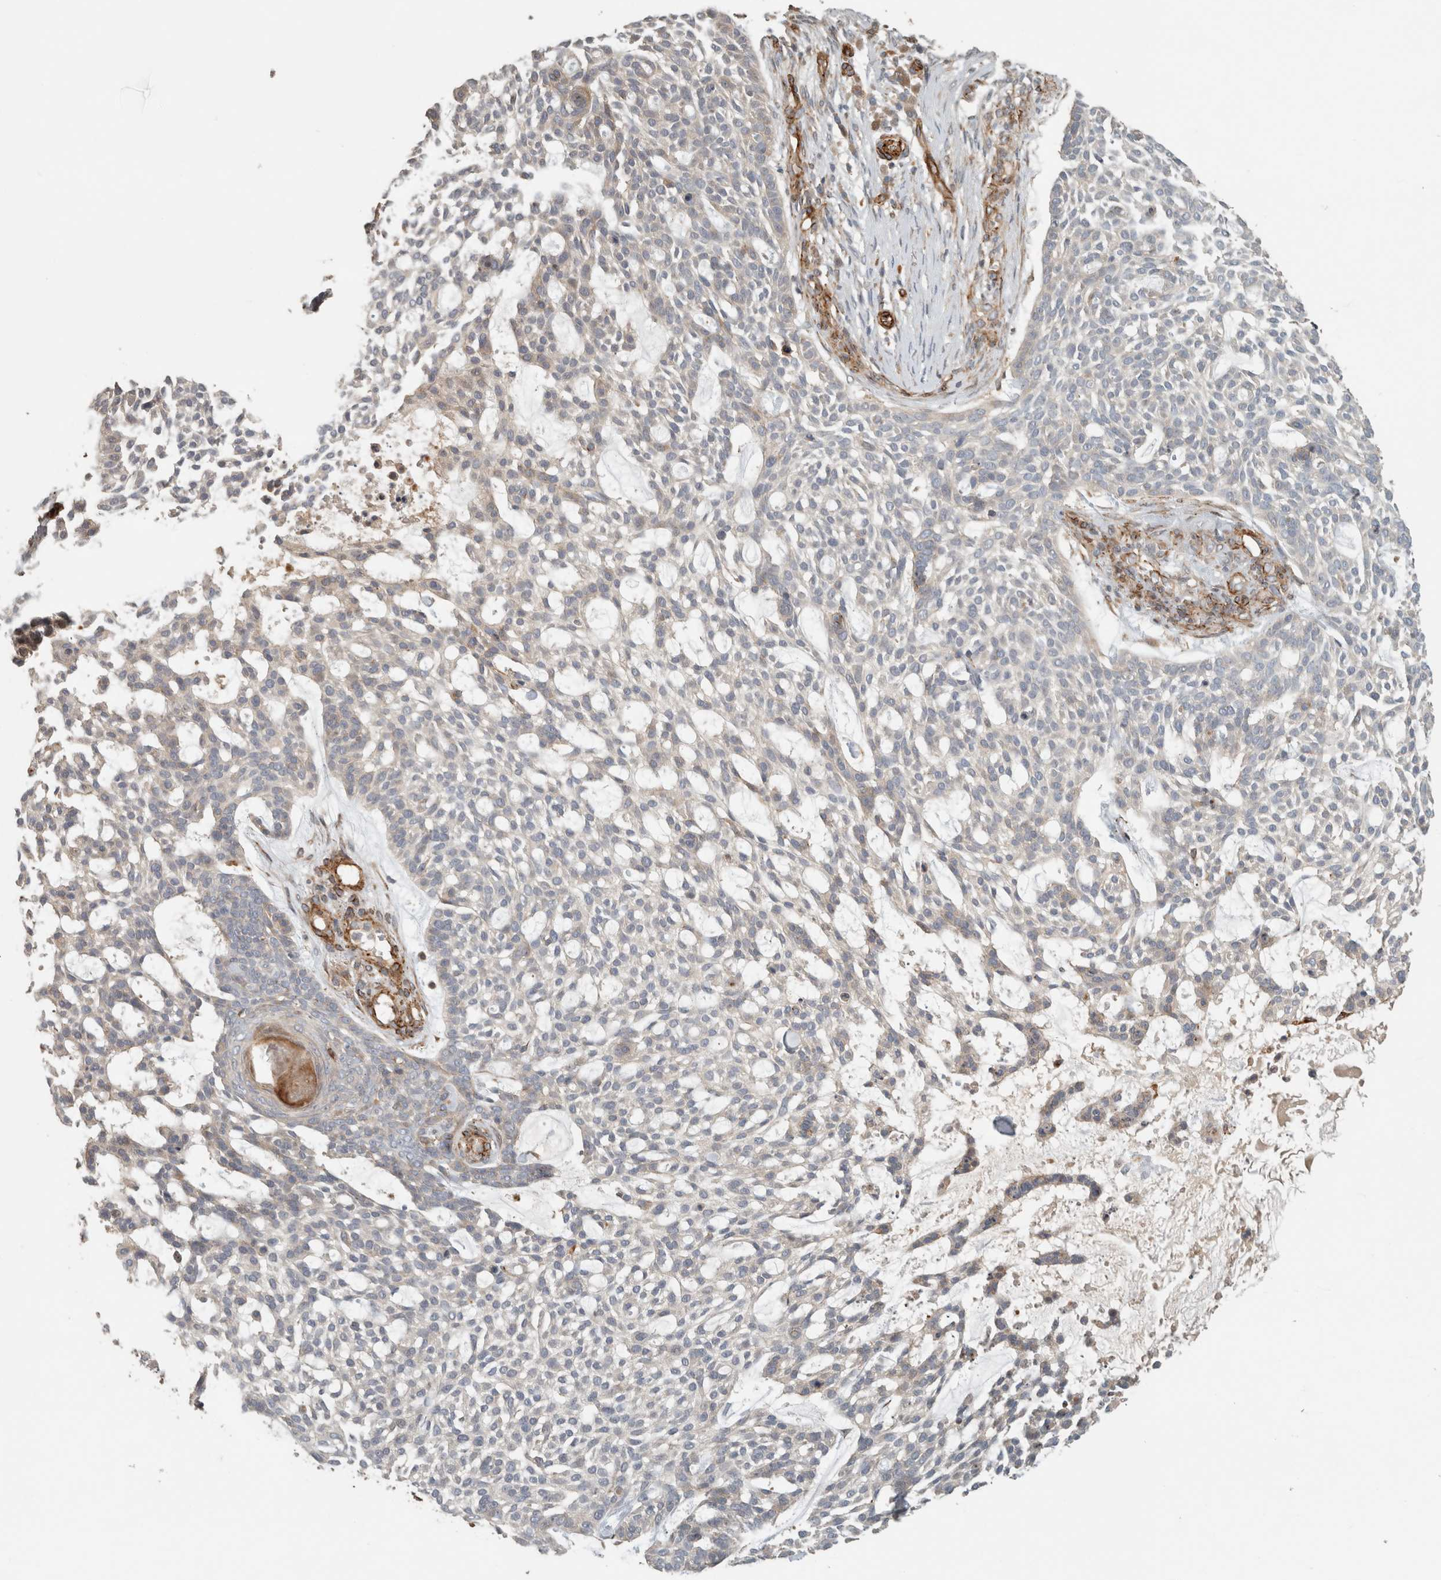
{"staining": {"intensity": "negative", "quantity": "none", "location": "none"}, "tissue": "skin cancer", "cell_type": "Tumor cells", "image_type": "cancer", "snomed": [{"axis": "morphology", "description": "Basal cell carcinoma"}, {"axis": "topography", "description": "Skin"}], "caption": "Immunohistochemical staining of human basal cell carcinoma (skin) demonstrates no significant expression in tumor cells.", "gene": "SIPA1L2", "patient": {"sex": "female", "age": 64}}